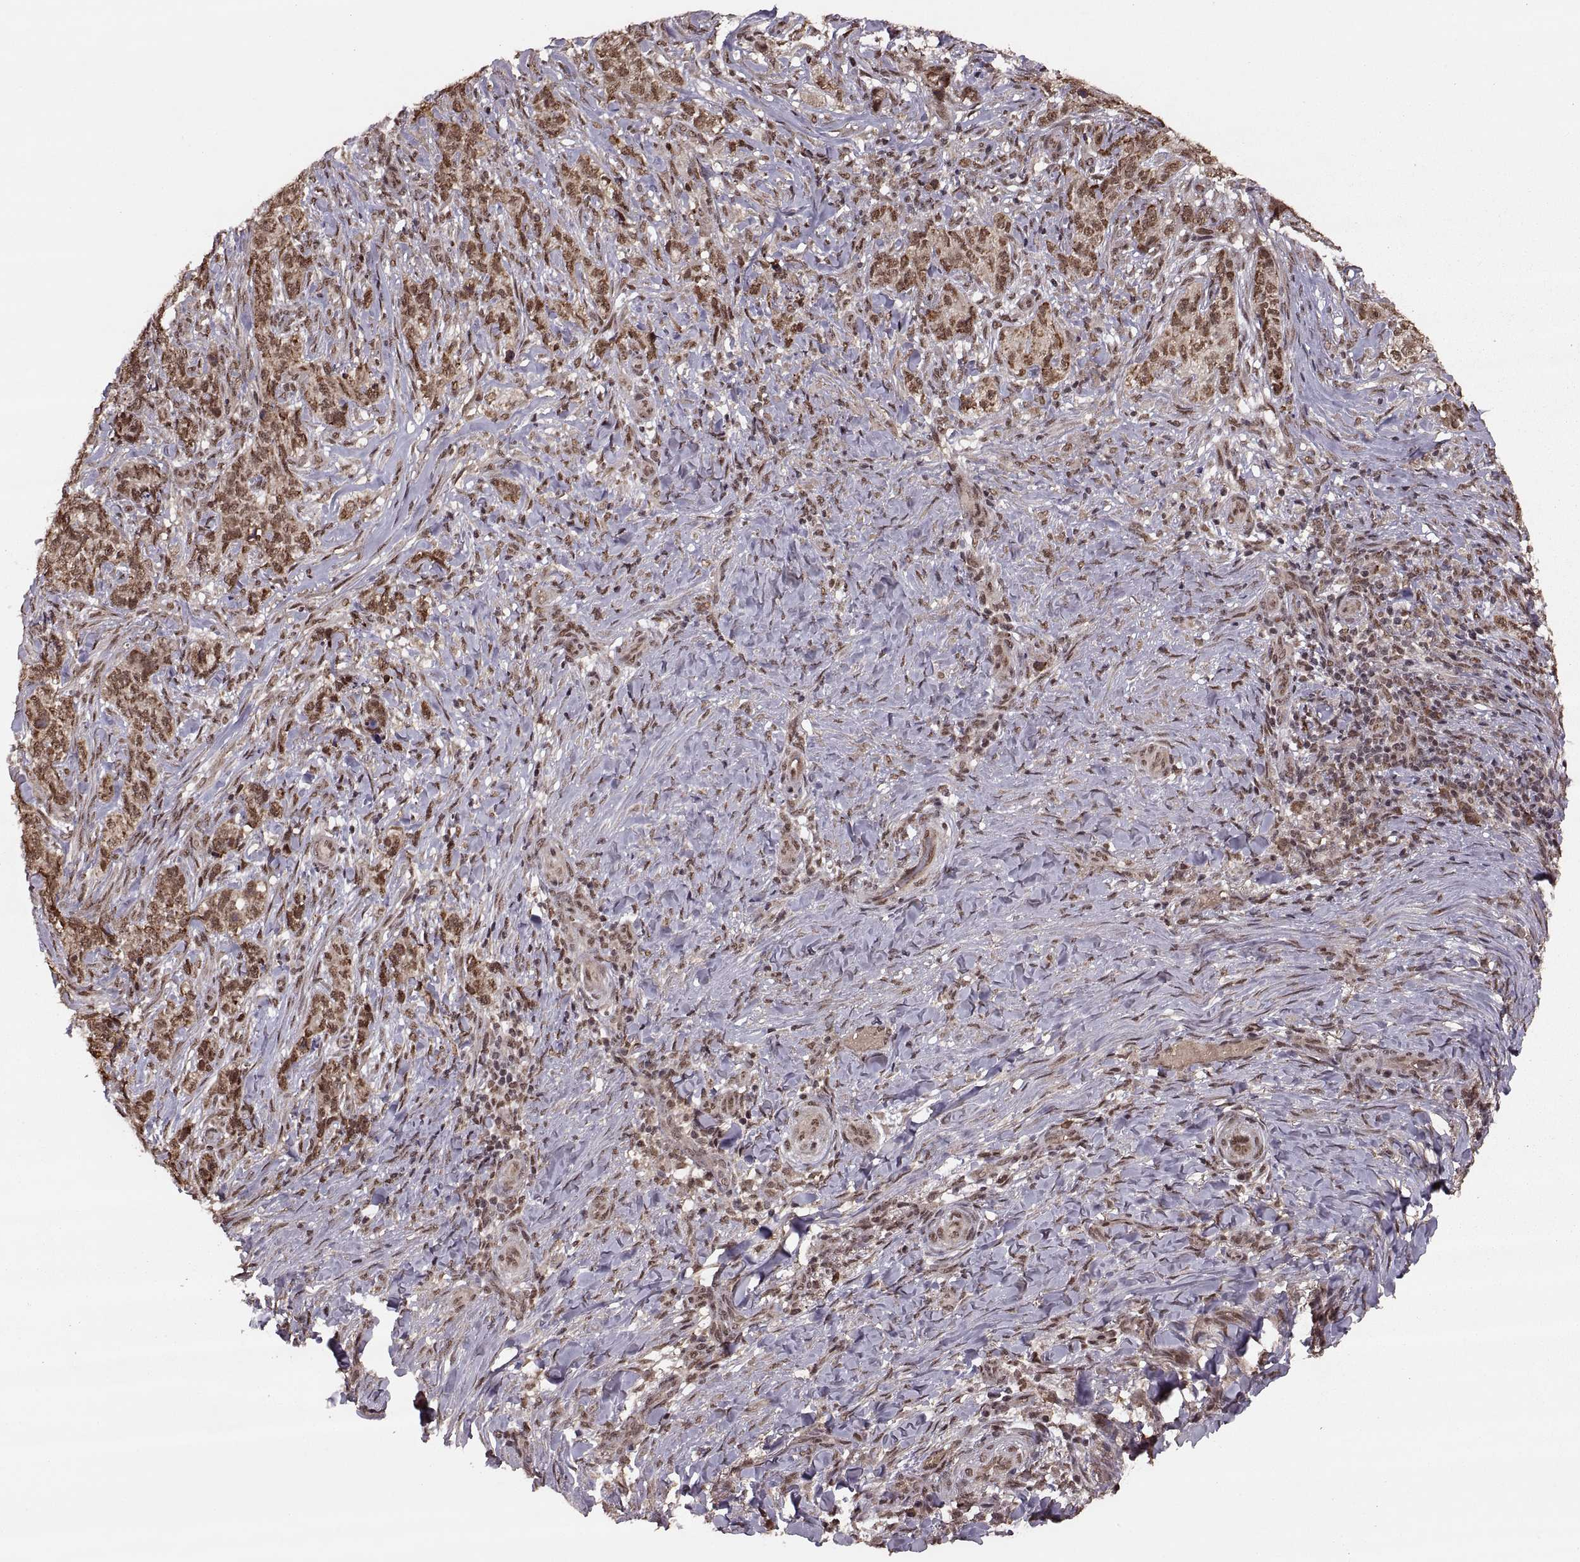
{"staining": {"intensity": "moderate", "quantity": ">75%", "location": "cytoplasmic/membranous,nuclear"}, "tissue": "skin cancer", "cell_type": "Tumor cells", "image_type": "cancer", "snomed": [{"axis": "morphology", "description": "Basal cell carcinoma"}, {"axis": "topography", "description": "Skin"}], "caption": "Protein analysis of basal cell carcinoma (skin) tissue shows moderate cytoplasmic/membranous and nuclear positivity in about >75% of tumor cells.", "gene": "RFT1", "patient": {"sex": "female", "age": 69}}